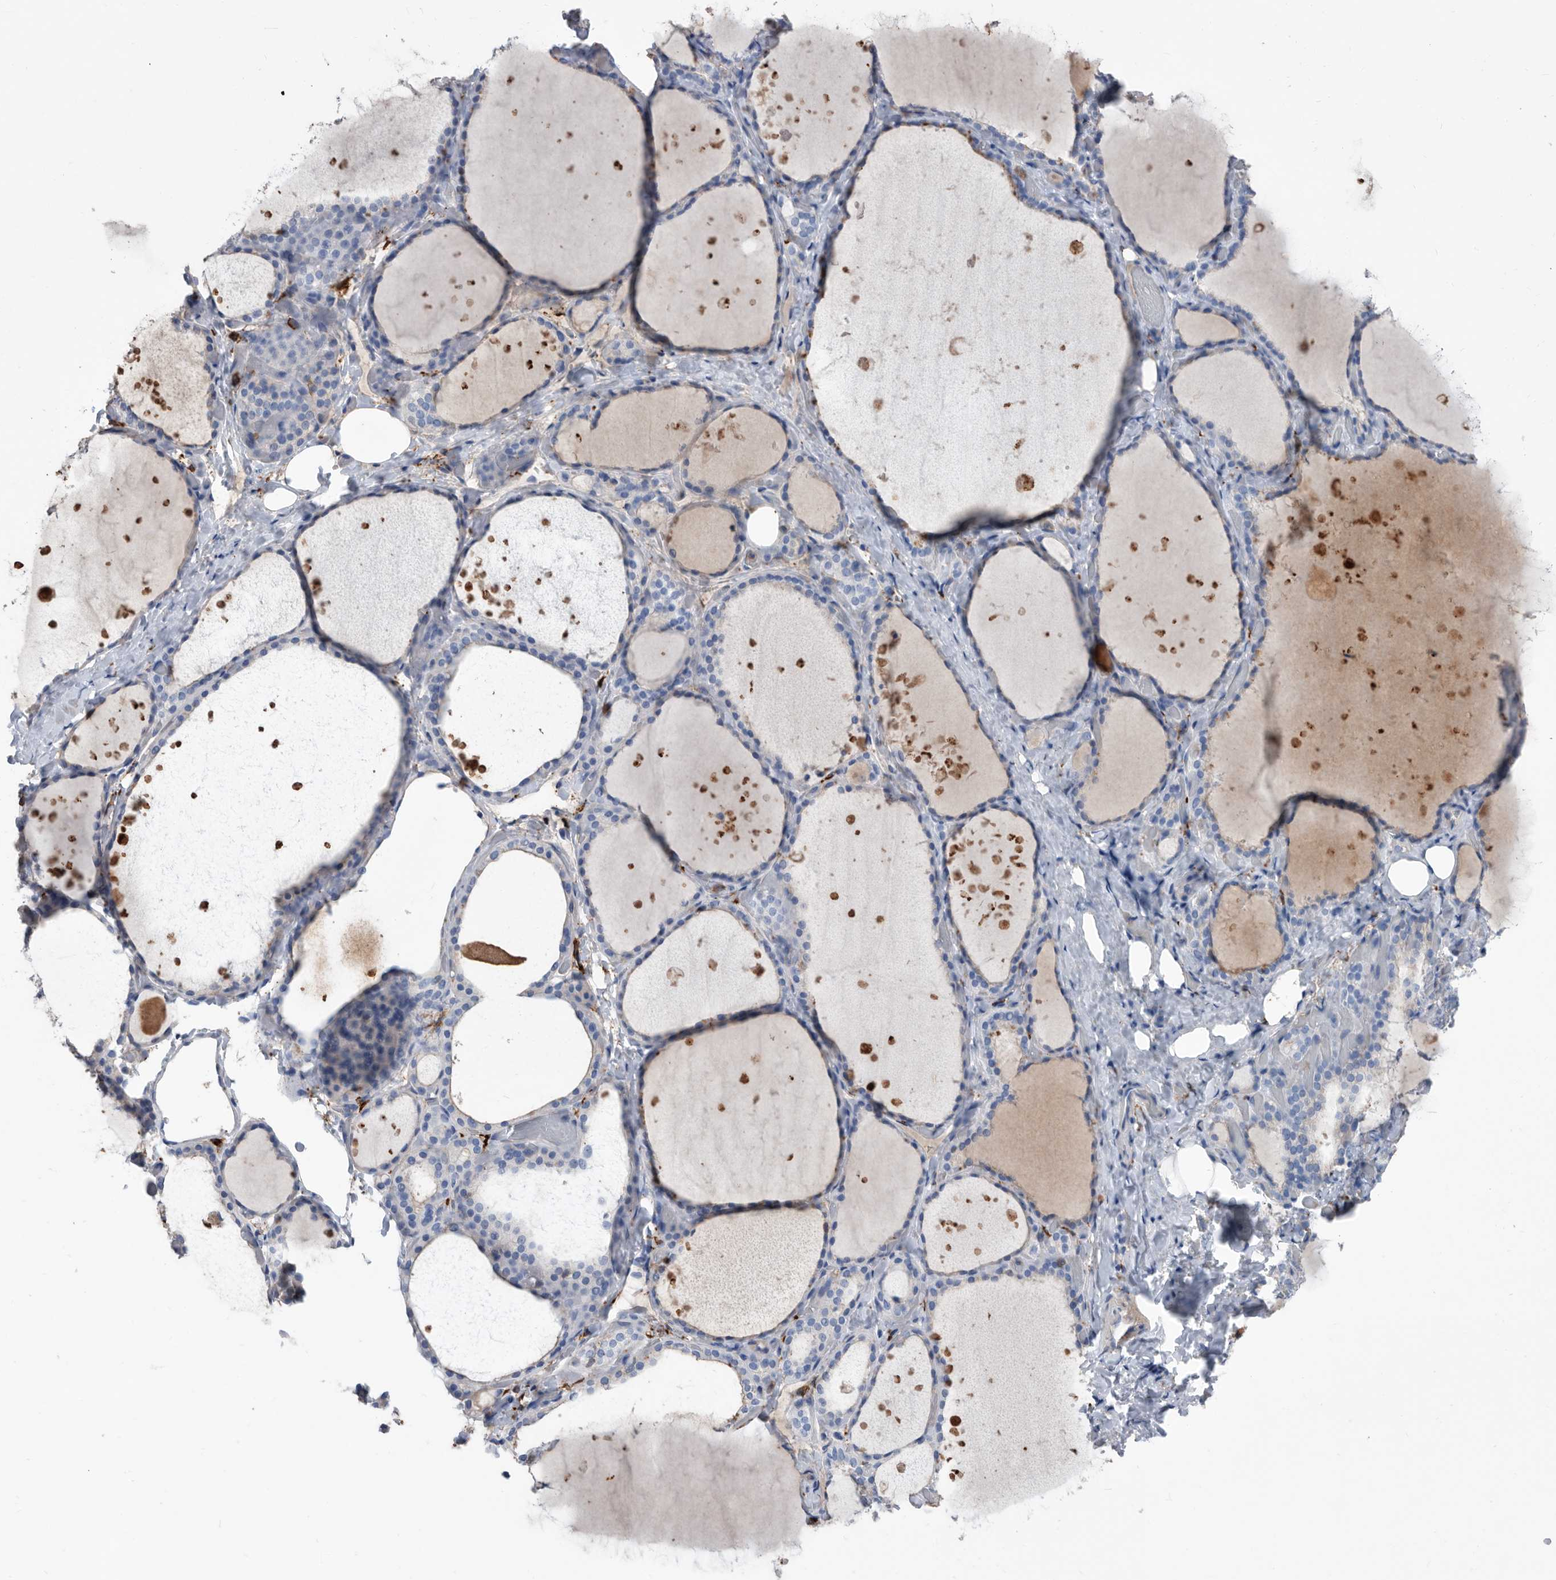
{"staining": {"intensity": "negative", "quantity": "none", "location": "none"}, "tissue": "thyroid gland", "cell_type": "Glandular cells", "image_type": "normal", "snomed": [{"axis": "morphology", "description": "Normal tissue, NOS"}, {"axis": "topography", "description": "Thyroid gland"}], "caption": "Glandular cells show no significant staining in unremarkable thyroid gland. (DAB immunohistochemistry (IHC) visualized using brightfield microscopy, high magnification).", "gene": "MS4A4A", "patient": {"sex": "female", "age": 44}}